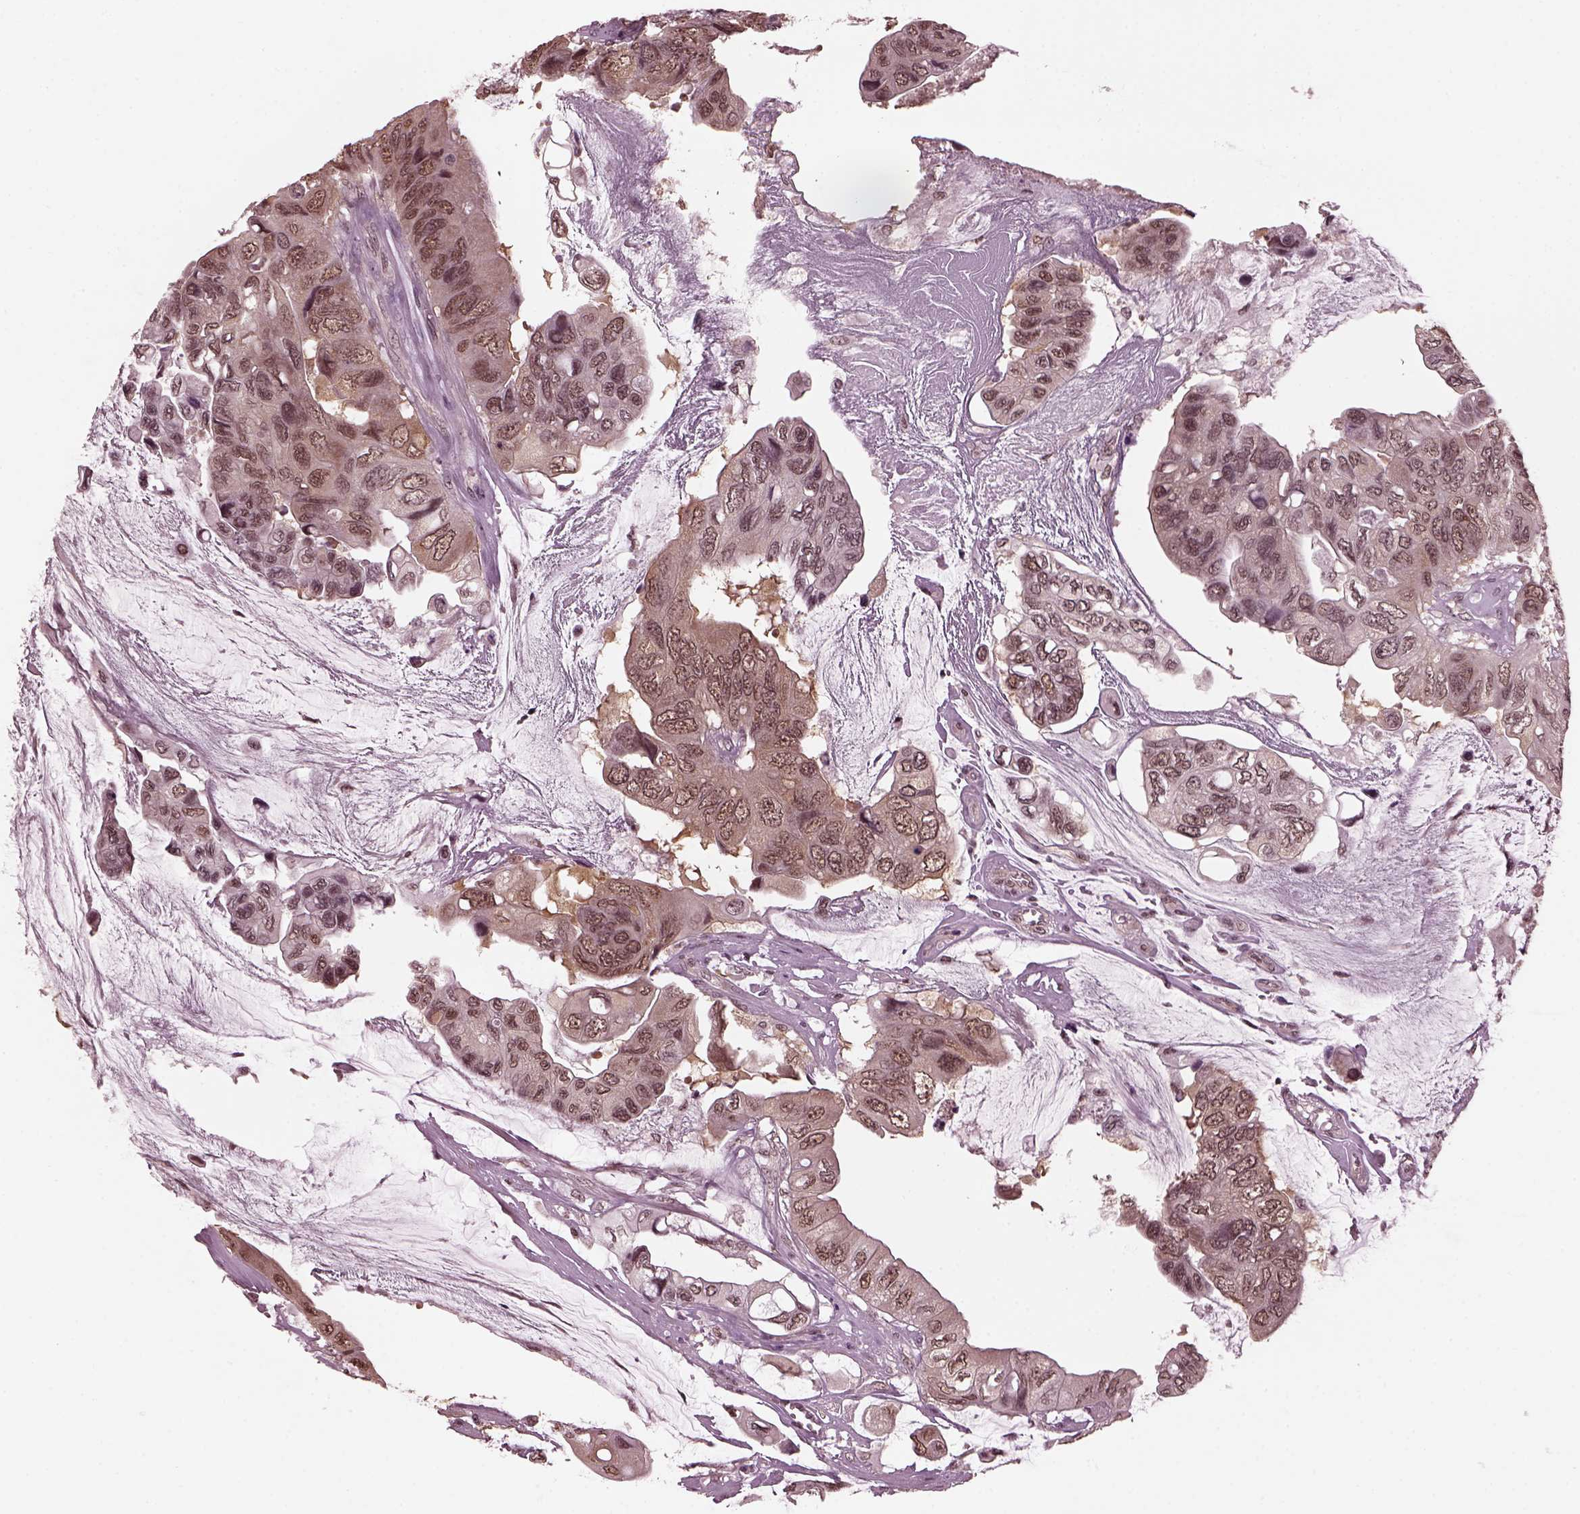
{"staining": {"intensity": "weak", "quantity": "<25%", "location": "cytoplasmic/membranous"}, "tissue": "colorectal cancer", "cell_type": "Tumor cells", "image_type": "cancer", "snomed": [{"axis": "morphology", "description": "Adenocarcinoma, NOS"}, {"axis": "topography", "description": "Rectum"}], "caption": "The IHC histopathology image has no significant positivity in tumor cells of adenocarcinoma (colorectal) tissue. (DAB IHC with hematoxylin counter stain).", "gene": "RUVBL2", "patient": {"sex": "male", "age": 63}}